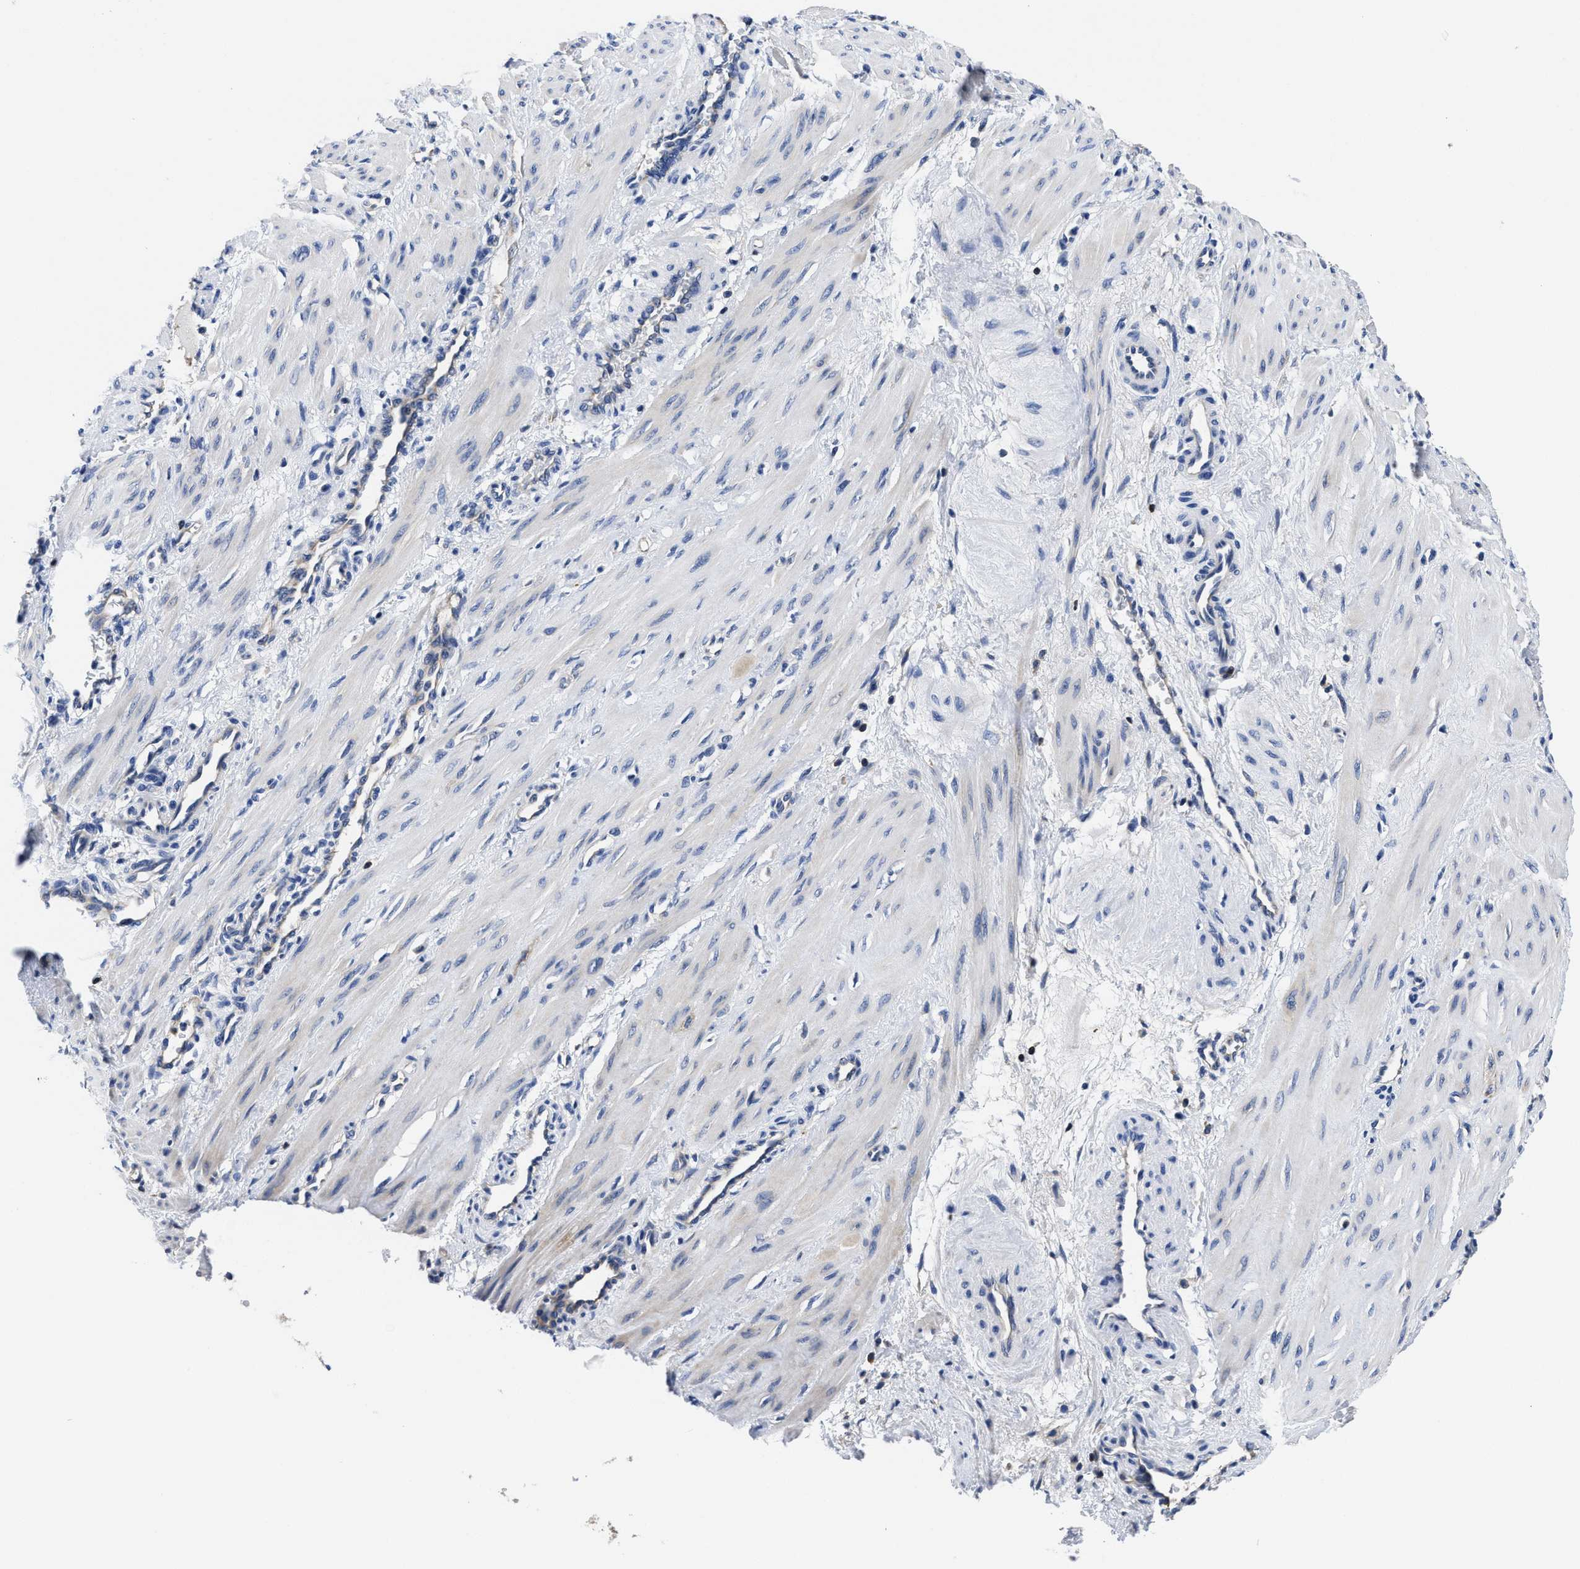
{"staining": {"intensity": "negative", "quantity": "none", "location": "none"}, "tissue": "smooth muscle", "cell_type": "Smooth muscle cells", "image_type": "normal", "snomed": [{"axis": "morphology", "description": "Normal tissue, NOS"}, {"axis": "topography", "description": "Endometrium"}], "caption": "IHC image of benign smooth muscle: smooth muscle stained with DAB shows no significant protein expression in smooth muscle cells. (Immunohistochemistry (ihc), brightfield microscopy, high magnification).", "gene": "YARS1", "patient": {"sex": "female", "age": 33}}